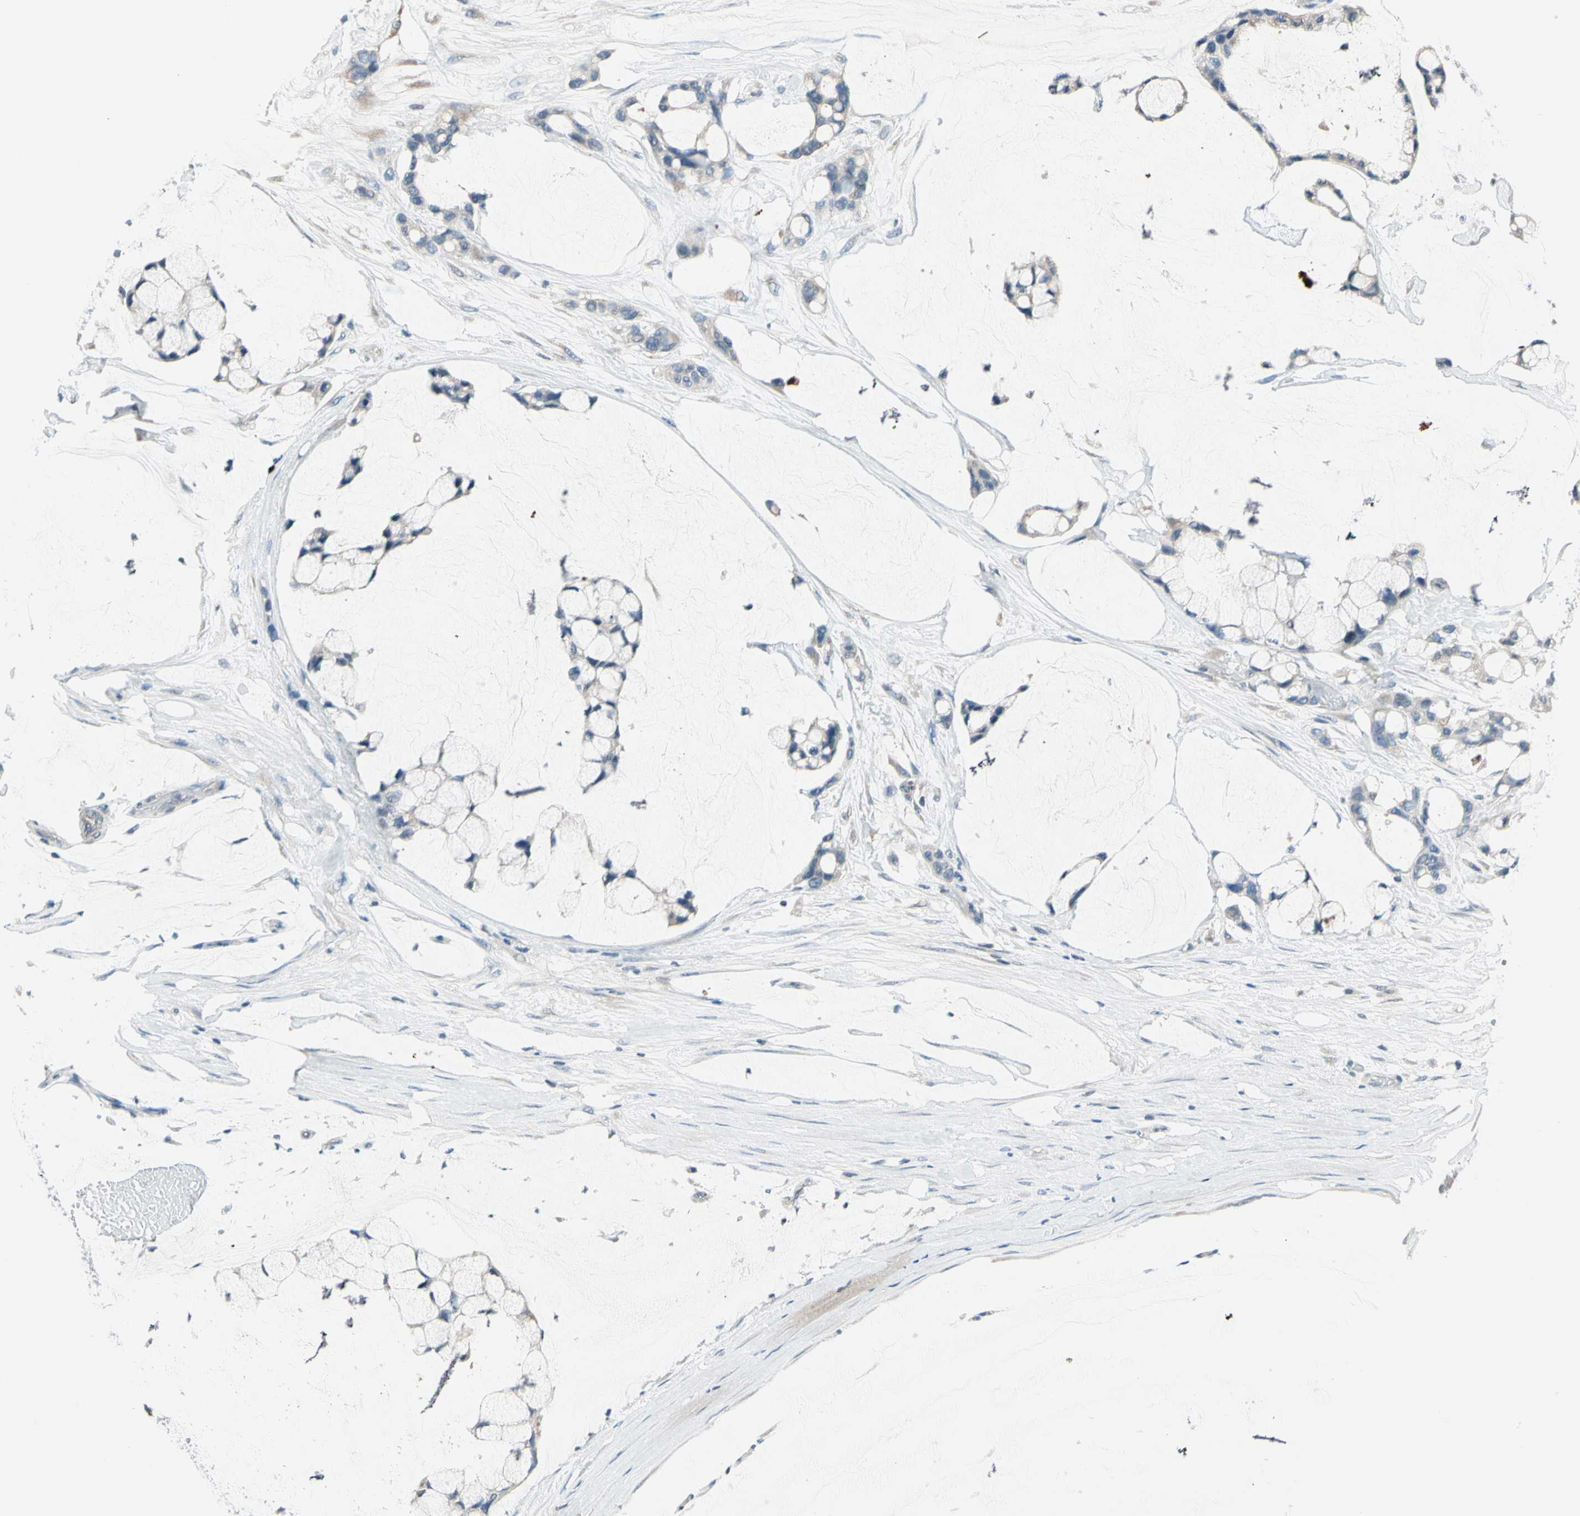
{"staining": {"intensity": "weak", "quantity": ">75%", "location": "cytoplasmic/membranous"}, "tissue": "ovarian cancer", "cell_type": "Tumor cells", "image_type": "cancer", "snomed": [{"axis": "morphology", "description": "Cystadenocarcinoma, mucinous, NOS"}, {"axis": "topography", "description": "Ovary"}], "caption": "IHC micrograph of neoplastic tissue: human ovarian cancer stained using immunohistochemistry shows low levels of weak protein expression localized specifically in the cytoplasmic/membranous of tumor cells, appearing as a cytoplasmic/membranous brown color.", "gene": "STK40", "patient": {"sex": "female", "age": 39}}